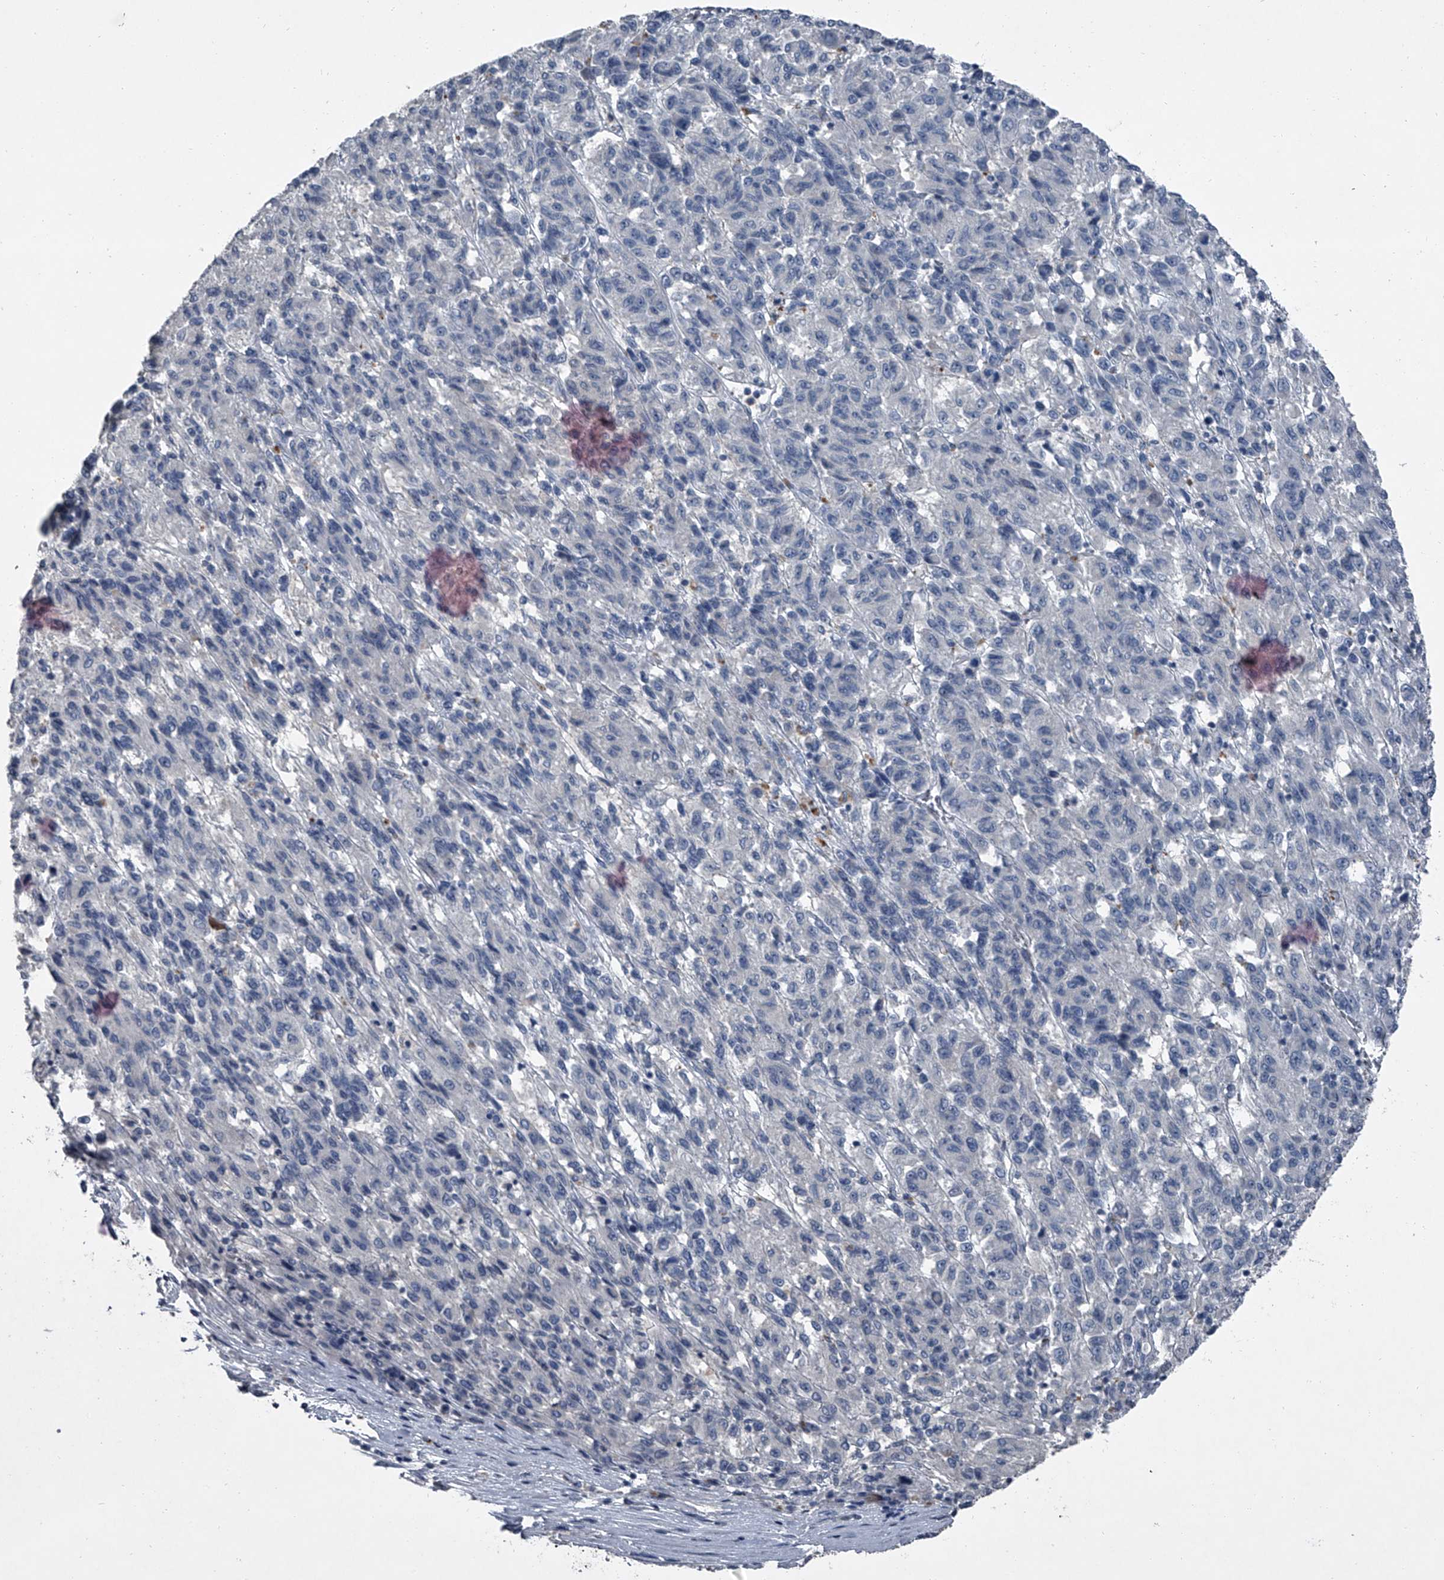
{"staining": {"intensity": "negative", "quantity": "none", "location": "none"}, "tissue": "melanoma", "cell_type": "Tumor cells", "image_type": "cancer", "snomed": [{"axis": "morphology", "description": "Malignant melanoma, Metastatic site"}, {"axis": "topography", "description": "Lung"}], "caption": "DAB (3,3'-diaminobenzidine) immunohistochemical staining of human melanoma displays no significant staining in tumor cells. (DAB (3,3'-diaminobenzidine) IHC, high magnification).", "gene": "HEPHL1", "patient": {"sex": "male", "age": 64}}